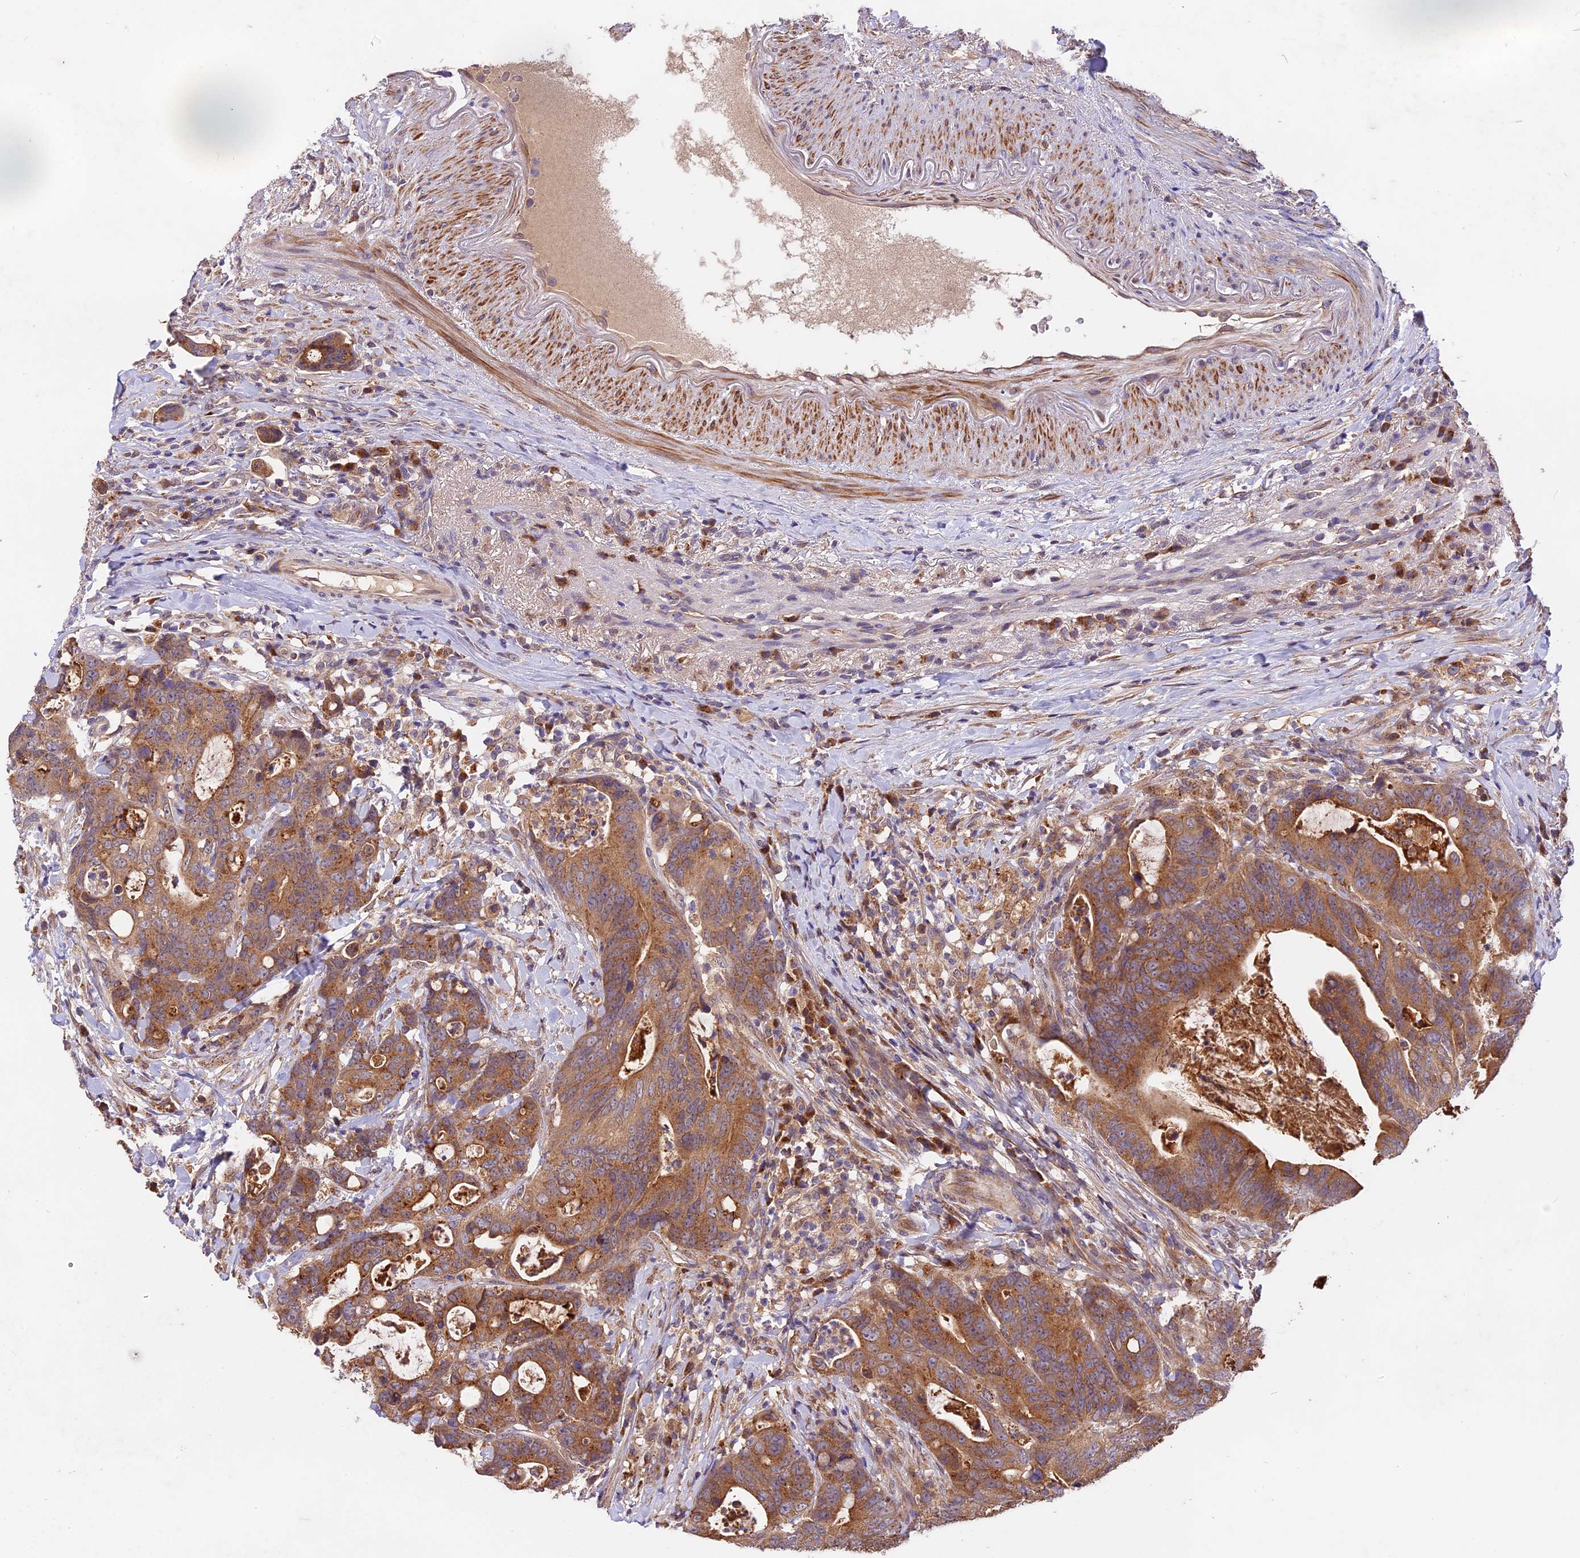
{"staining": {"intensity": "moderate", "quantity": ">75%", "location": "cytoplasmic/membranous"}, "tissue": "colorectal cancer", "cell_type": "Tumor cells", "image_type": "cancer", "snomed": [{"axis": "morphology", "description": "Adenocarcinoma, NOS"}, {"axis": "topography", "description": "Colon"}], "caption": "Tumor cells reveal medium levels of moderate cytoplasmic/membranous staining in approximately >75% of cells in human colorectal cancer (adenocarcinoma).", "gene": "COPE", "patient": {"sex": "female", "age": 82}}